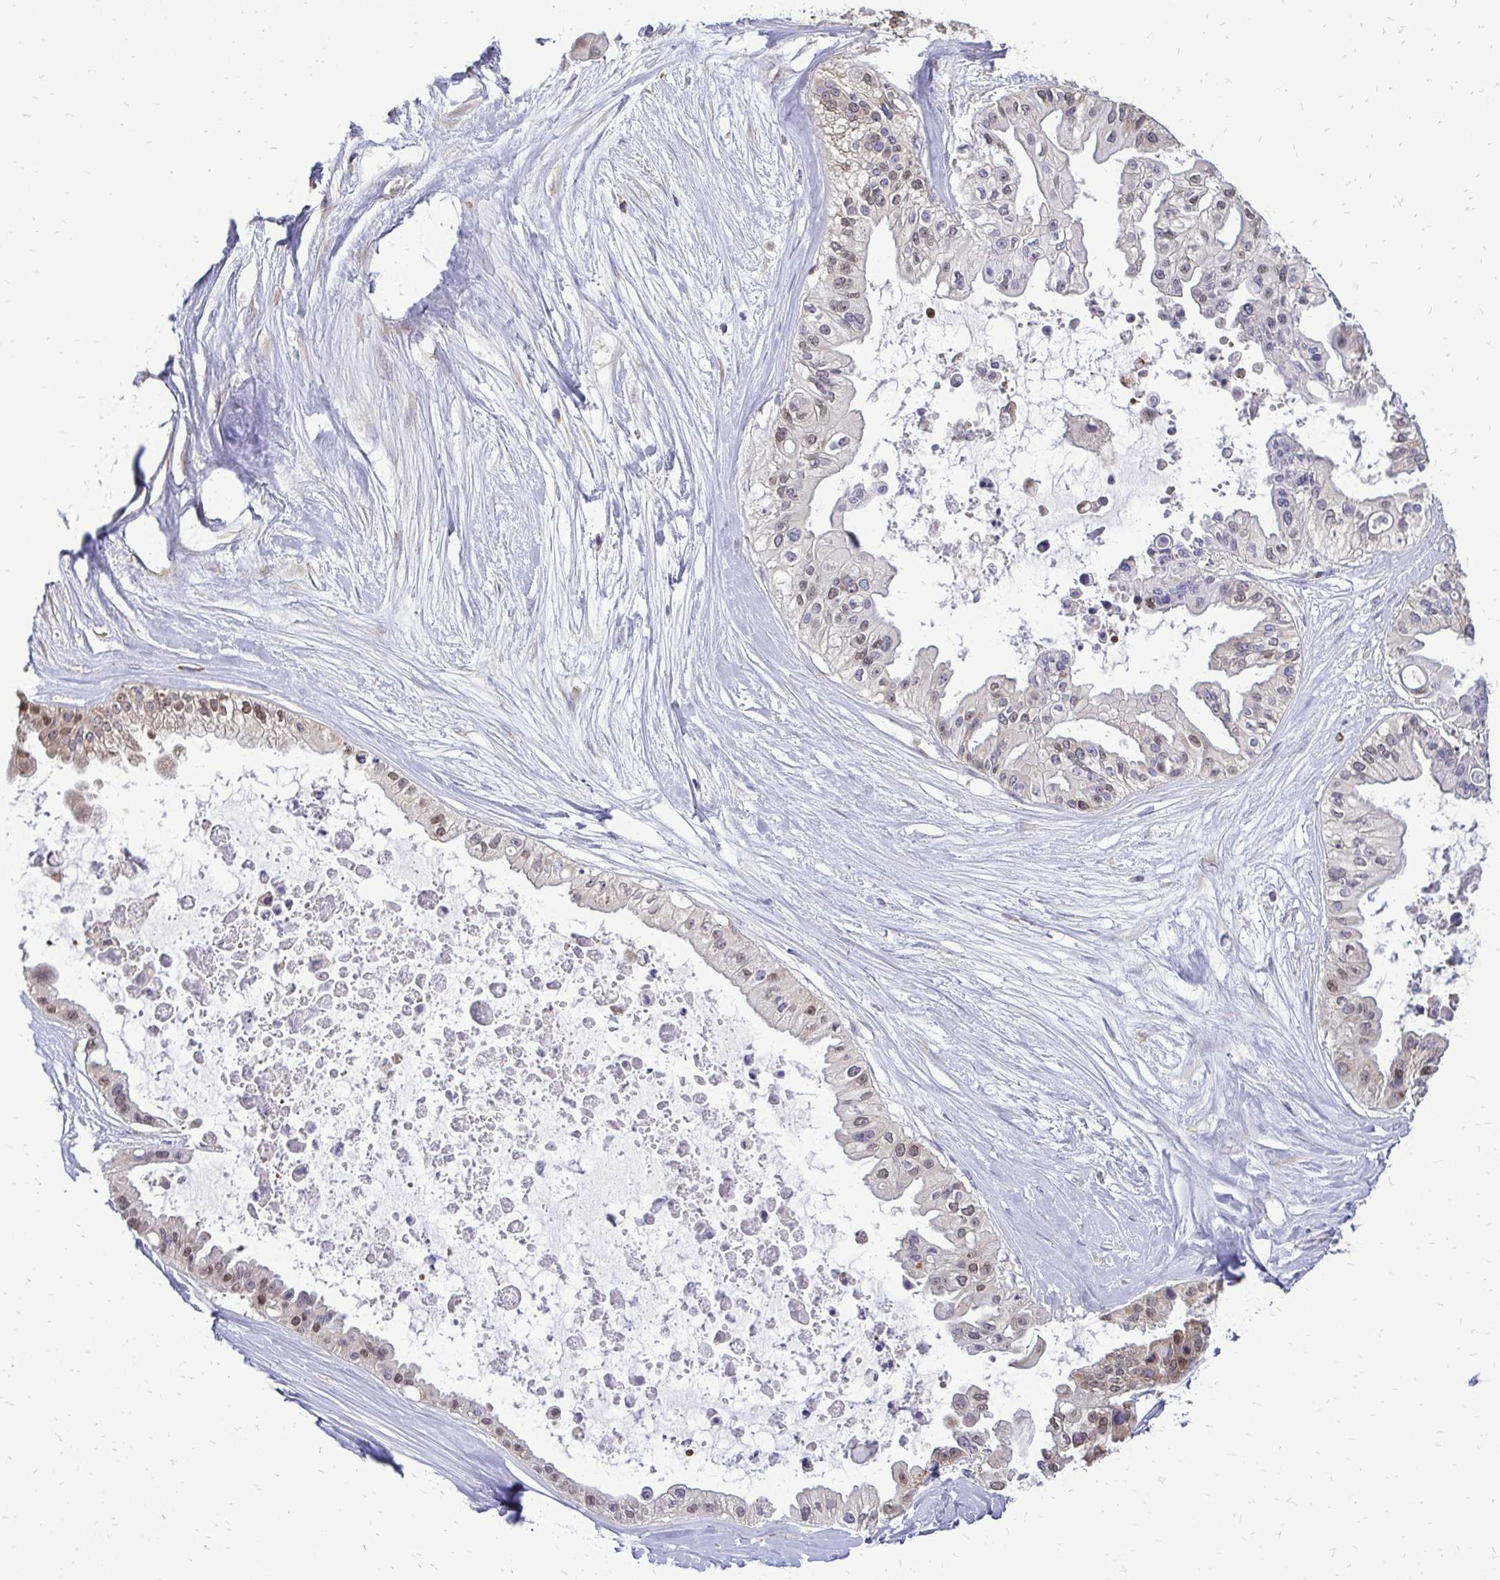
{"staining": {"intensity": "moderate", "quantity": "25%-75%", "location": "cytoplasmic/membranous,nuclear"}, "tissue": "ovarian cancer", "cell_type": "Tumor cells", "image_type": "cancer", "snomed": [{"axis": "morphology", "description": "Cystadenocarcinoma, serous, NOS"}, {"axis": "topography", "description": "Ovary"}], "caption": "Protein analysis of ovarian serous cystadenocarcinoma tissue exhibits moderate cytoplasmic/membranous and nuclear staining in approximately 25%-75% of tumor cells.", "gene": "RPS3", "patient": {"sex": "female", "age": 56}}